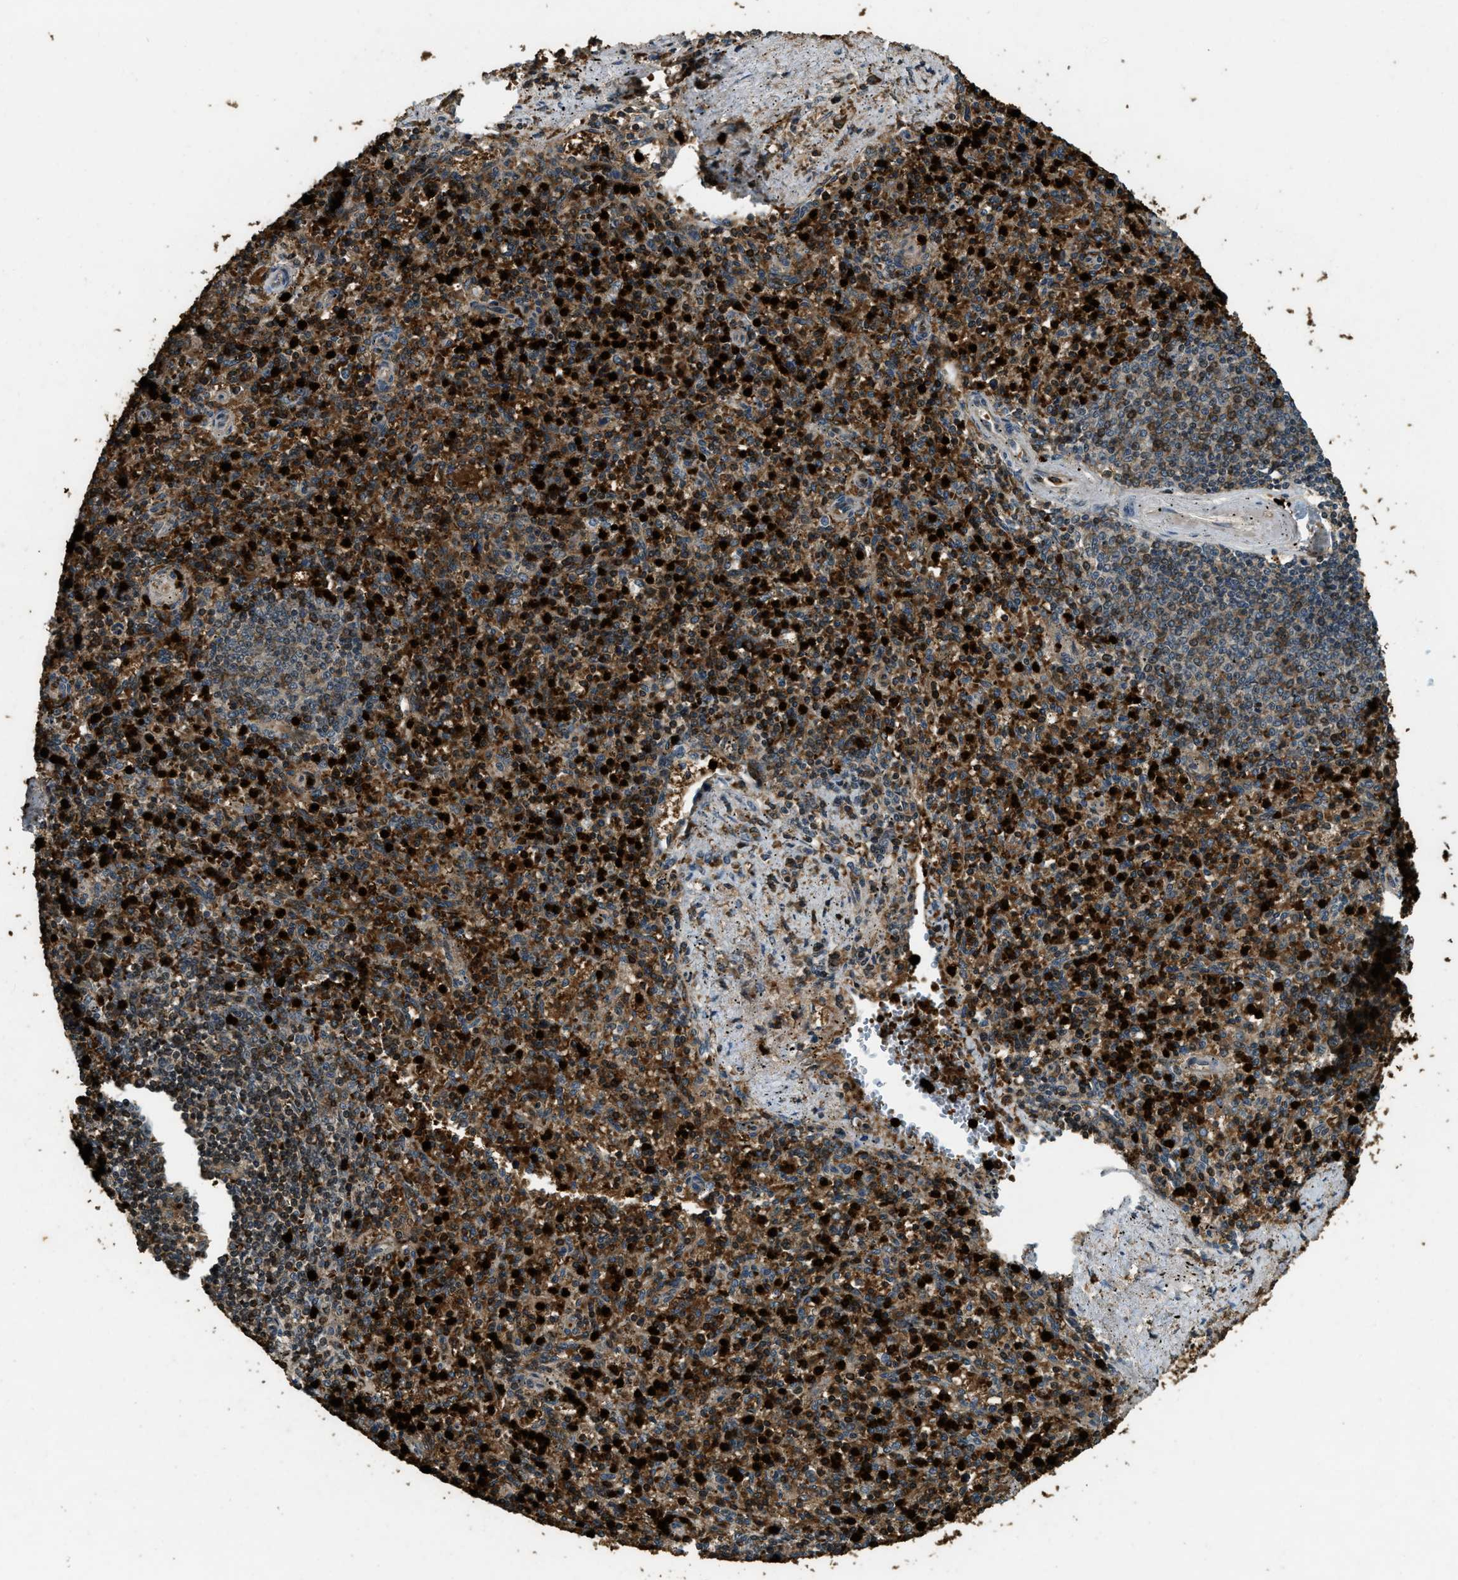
{"staining": {"intensity": "strong", "quantity": ">75%", "location": "cytoplasmic/membranous,nuclear"}, "tissue": "spleen", "cell_type": "Cells in red pulp", "image_type": "normal", "snomed": [{"axis": "morphology", "description": "Normal tissue, NOS"}, {"axis": "topography", "description": "Spleen"}], "caption": "Protein staining of benign spleen exhibits strong cytoplasmic/membranous,nuclear positivity in about >75% of cells in red pulp.", "gene": "RNF141", "patient": {"sex": "male", "age": 72}}